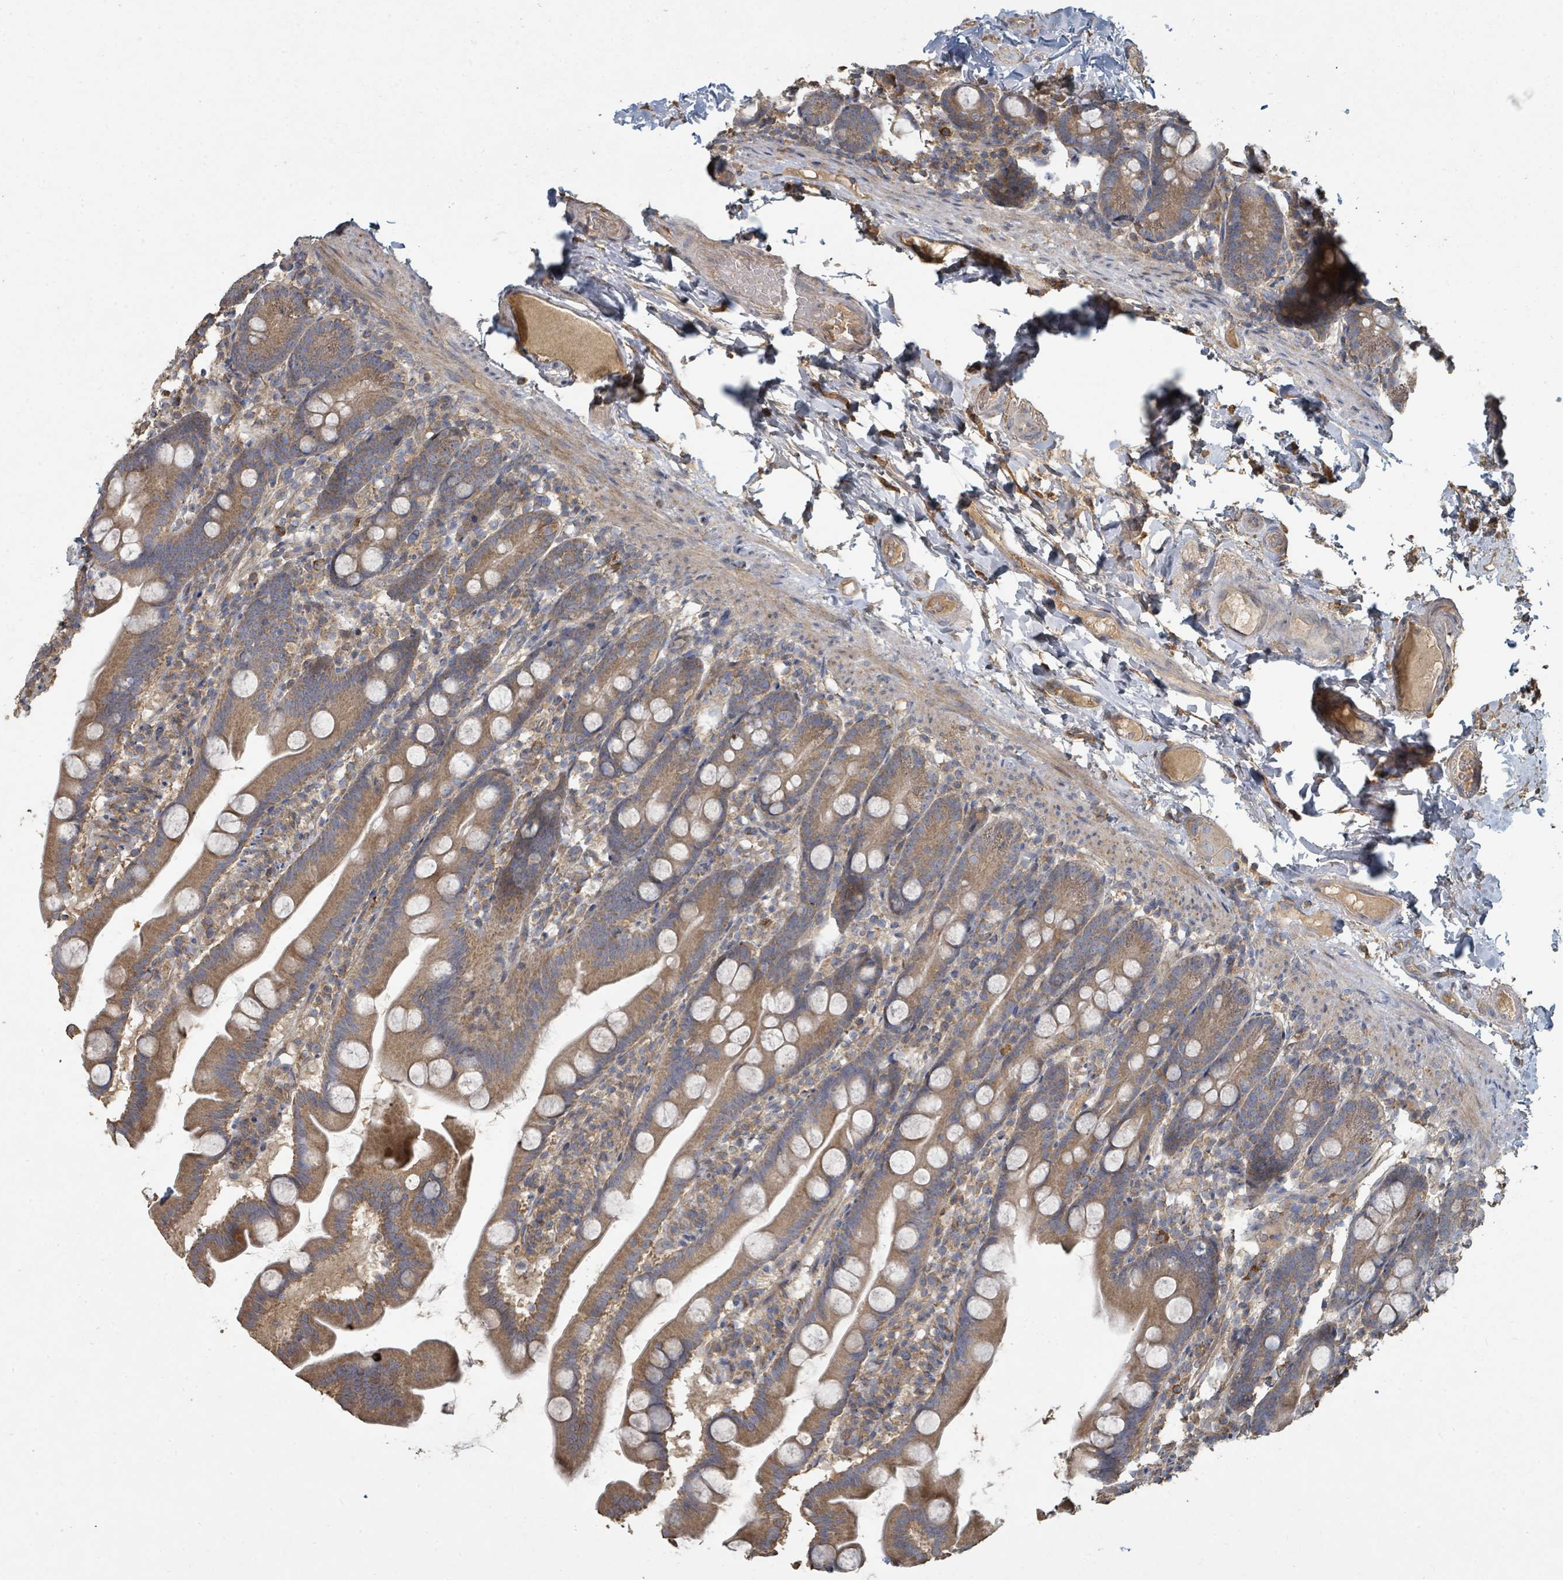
{"staining": {"intensity": "moderate", "quantity": ">75%", "location": "cytoplasmic/membranous"}, "tissue": "small intestine", "cell_type": "Glandular cells", "image_type": "normal", "snomed": [{"axis": "morphology", "description": "Normal tissue, NOS"}, {"axis": "topography", "description": "Small intestine"}], "caption": "Protein staining of normal small intestine displays moderate cytoplasmic/membranous expression in about >75% of glandular cells. The staining is performed using DAB (3,3'-diaminobenzidine) brown chromogen to label protein expression. The nuclei are counter-stained blue using hematoxylin.", "gene": "WDFY1", "patient": {"sex": "female", "age": 68}}